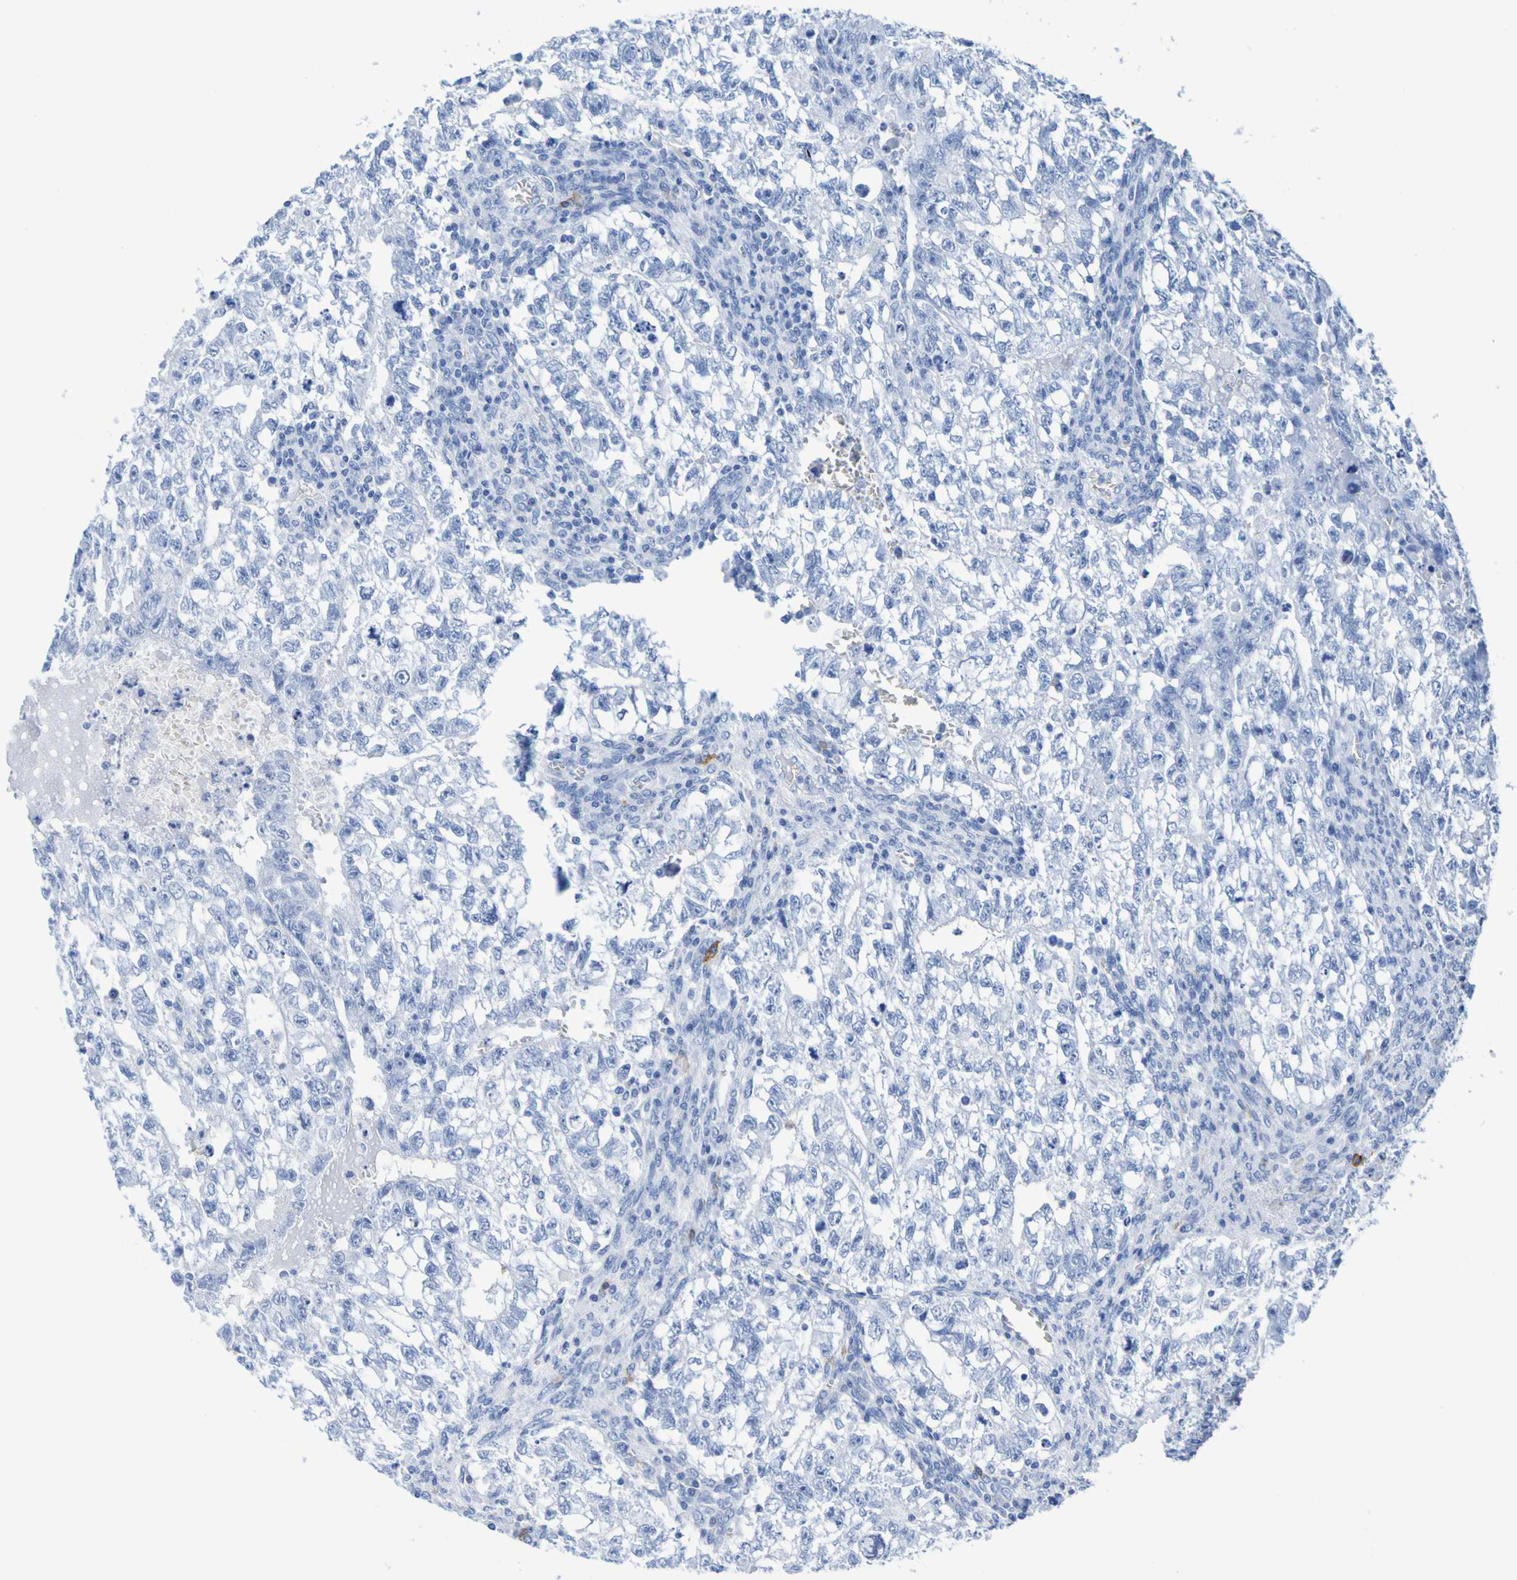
{"staining": {"intensity": "negative", "quantity": "none", "location": "none"}, "tissue": "testis cancer", "cell_type": "Tumor cells", "image_type": "cancer", "snomed": [{"axis": "morphology", "description": "Seminoma, NOS"}, {"axis": "morphology", "description": "Carcinoma, Embryonal, NOS"}, {"axis": "topography", "description": "Testis"}], "caption": "Immunohistochemistry (IHC) micrograph of neoplastic tissue: testis cancer stained with DAB displays no significant protein expression in tumor cells. The staining is performed using DAB brown chromogen with nuclei counter-stained in using hematoxylin.", "gene": "DPEP1", "patient": {"sex": "male", "age": 38}}